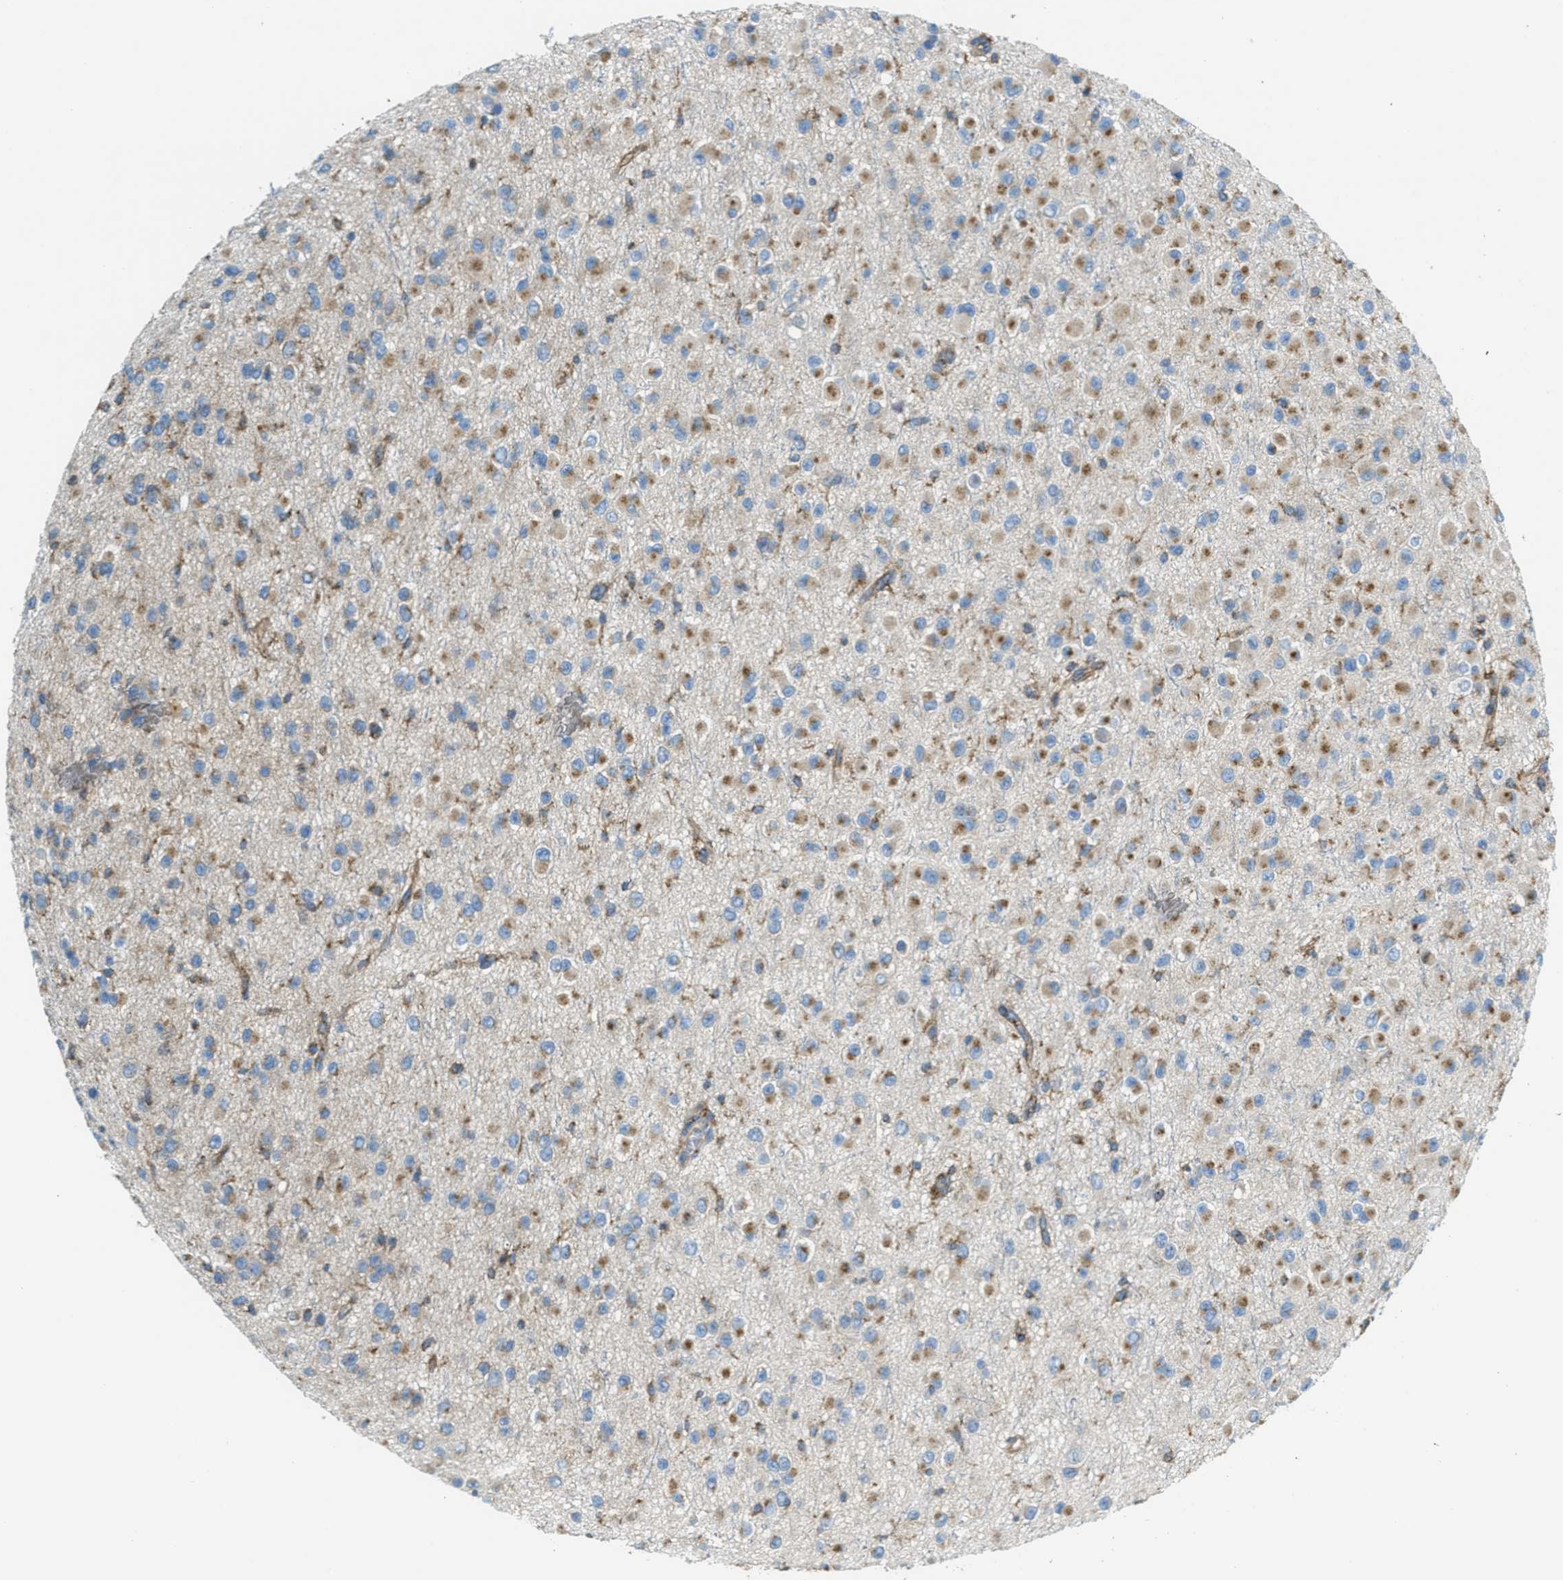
{"staining": {"intensity": "moderate", "quantity": "25%-75%", "location": "cytoplasmic/membranous"}, "tissue": "glioma", "cell_type": "Tumor cells", "image_type": "cancer", "snomed": [{"axis": "morphology", "description": "Glioma, malignant, Low grade"}, {"axis": "topography", "description": "Brain"}], "caption": "Tumor cells exhibit medium levels of moderate cytoplasmic/membranous positivity in approximately 25%-75% of cells in low-grade glioma (malignant). (DAB (3,3'-diaminobenzidine) = brown stain, brightfield microscopy at high magnification).", "gene": "AP2B1", "patient": {"sex": "male", "age": 42}}